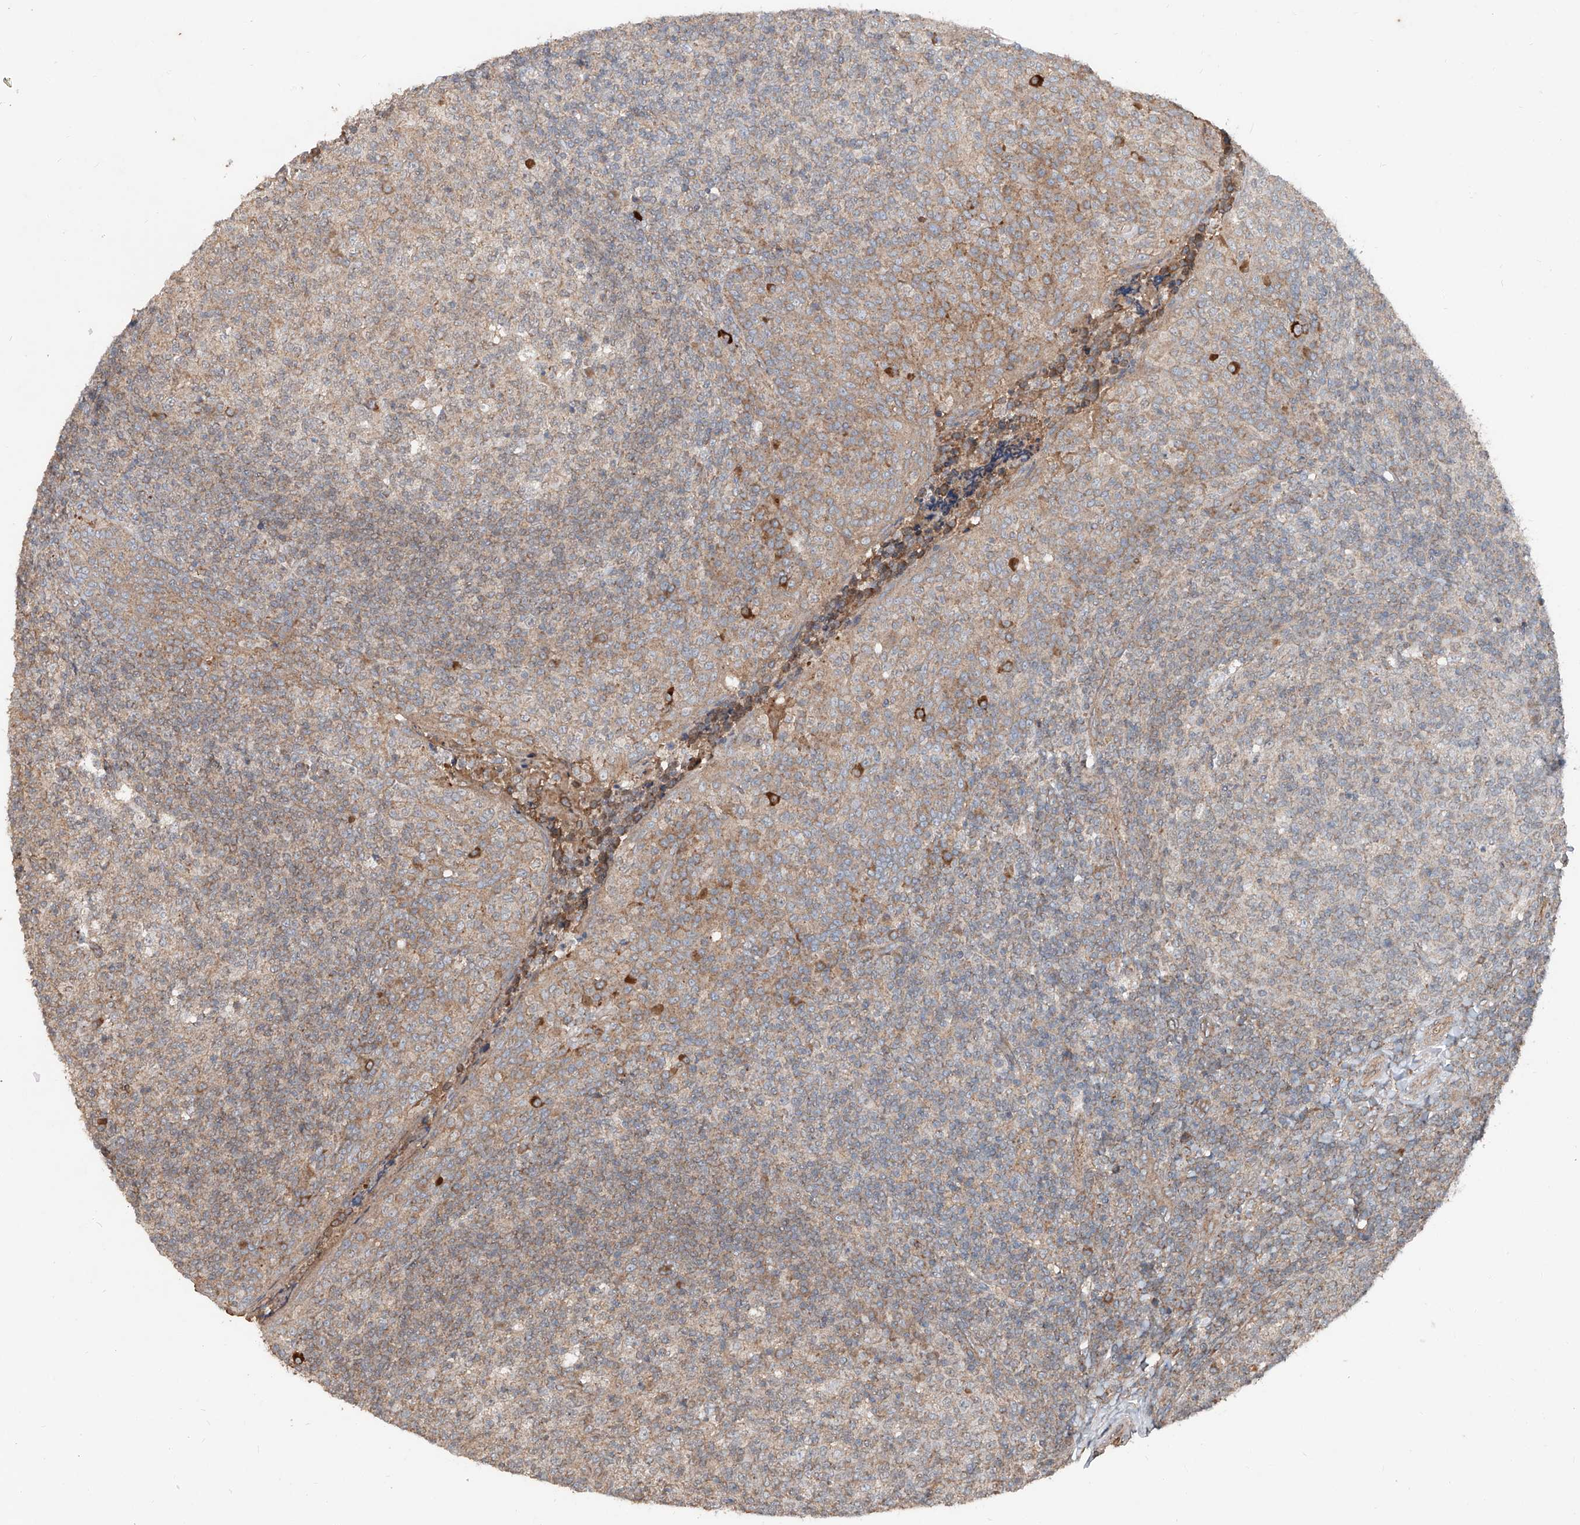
{"staining": {"intensity": "weak", "quantity": "25%-75%", "location": "cytoplasmic/membranous"}, "tissue": "tonsil", "cell_type": "Germinal center cells", "image_type": "normal", "snomed": [{"axis": "morphology", "description": "Normal tissue, NOS"}, {"axis": "topography", "description": "Tonsil"}], "caption": "Tonsil stained for a protein demonstrates weak cytoplasmic/membranous positivity in germinal center cells. Immunohistochemistry (ihc) stains the protein of interest in brown and the nuclei are stained blue.", "gene": "ADAM23", "patient": {"sex": "female", "age": 19}}